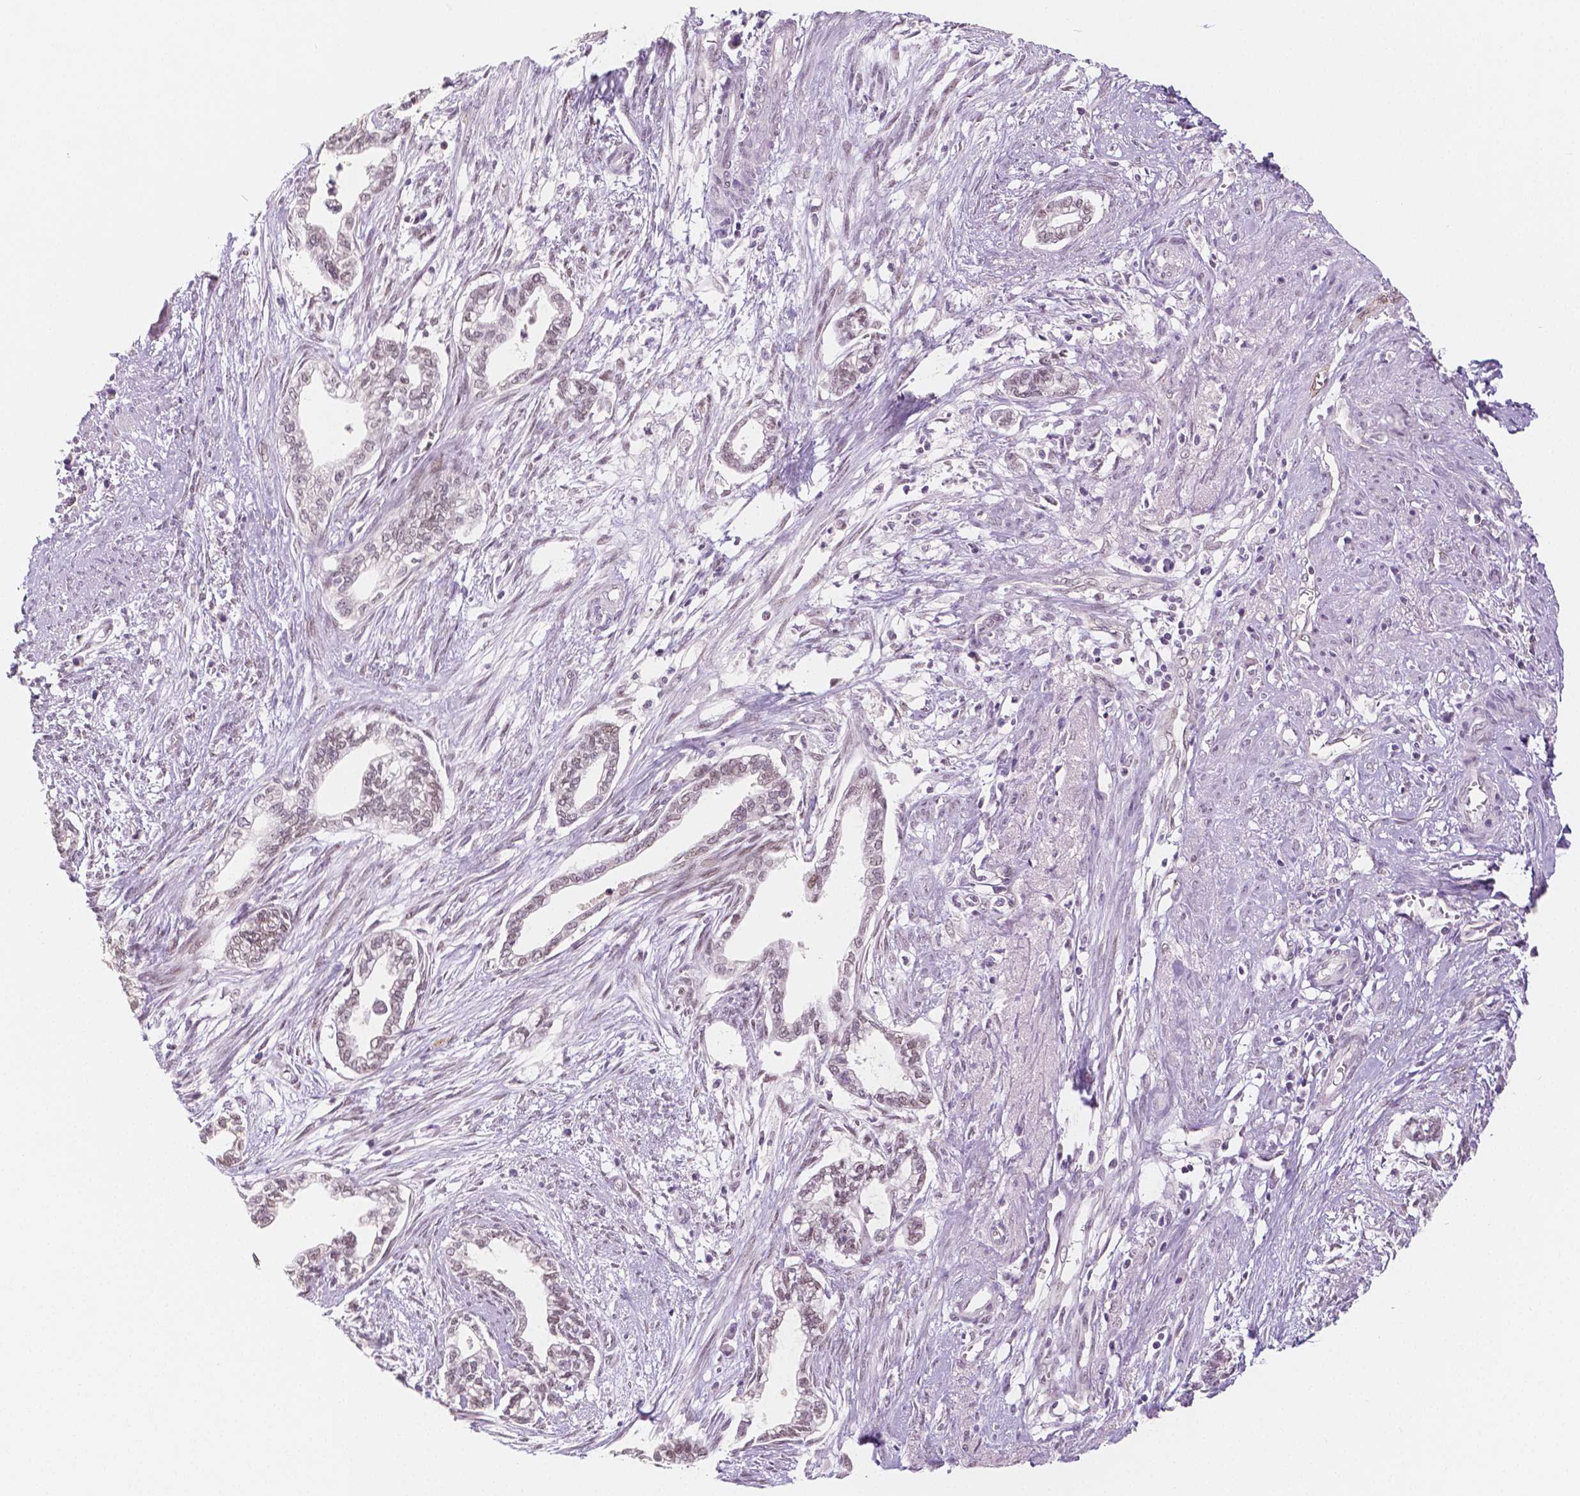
{"staining": {"intensity": "weak", "quantity": "<25%", "location": "nuclear"}, "tissue": "cervical cancer", "cell_type": "Tumor cells", "image_type": "cancer", "snomed": [{"axis": "morphology", "description": "Adenocarcinoma, NOS"}, {"axis": "topography", "description": "Cervix"}], "caption": "Immunohistochemical staining of human cervical cancer reveals no significant positivity in tumor cells.", "gene": "KDM5B", "patient": {"sex": "female", "age": 62}}